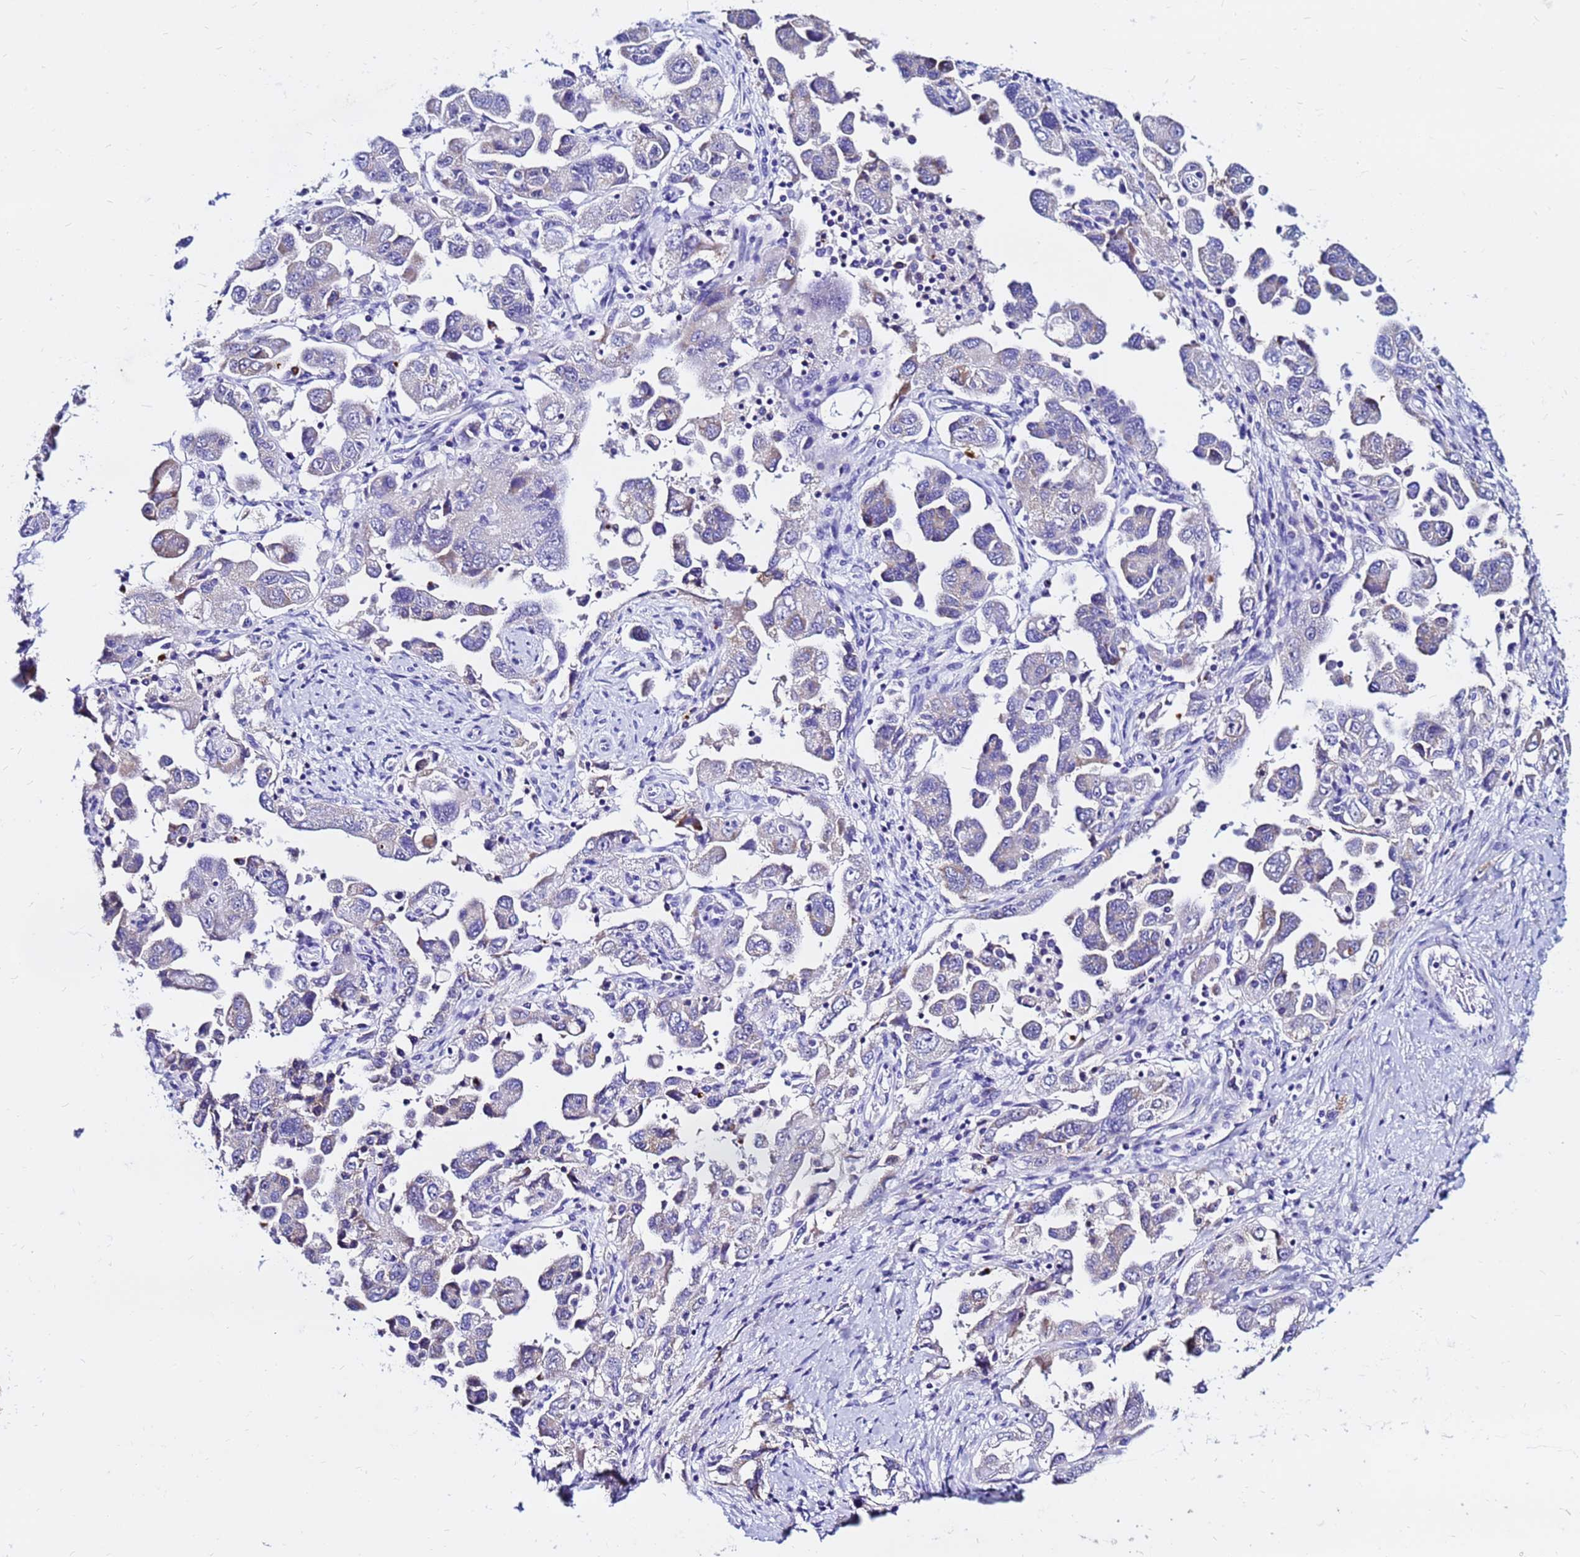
{"staining": {"intensity": "negative", "quantity": "none", "location": "none"}, "tissue": "ovarian cancer", "cell_type": "Tumor cells", "image_type": "cancer", "snomed": [{"axis": "morphology", "description": "Carcinoma, NOS"}, {"axis": "morphology", "description": "Cystadenocarcinoma, serous, NOS"}, {"axis": "topography", "description": "Ovary"}], "caption": "This micrograph is of serous cystadenocarcinoma (ovarian) stained with immunohistochemistry to label a protein in brown with the nuclei are counter-stained blue. There is no staining in tumor cells.", "gene": "FAM183A", "patient": {"sex": "female", "age": 69}}